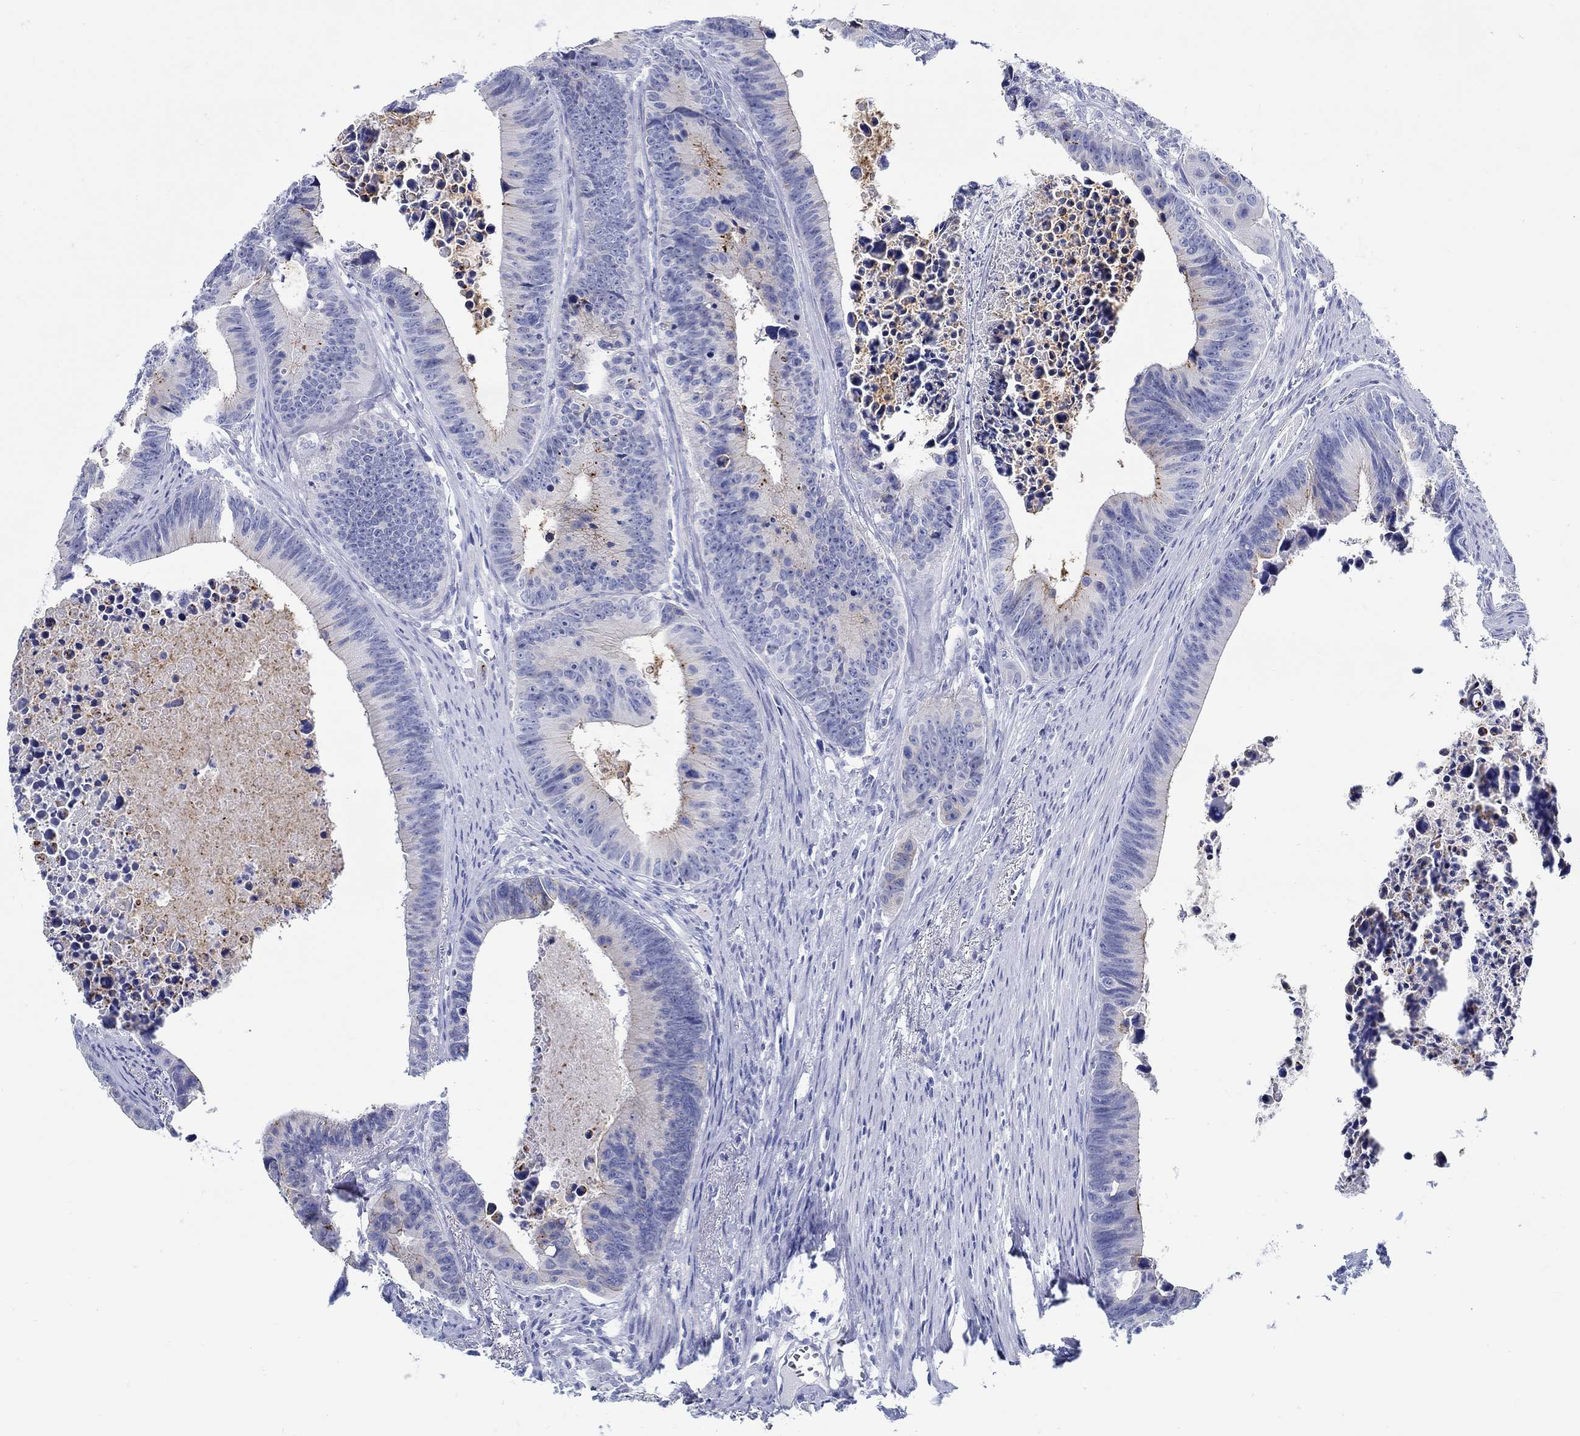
{"staining": {"intensity": "strong", "quantity": "<25%", "location": "cytoplasmic/membranous"}, "tissue": "colorectal cancer", "cell_type": "Tumor cells", "image_type": "cancer", "snomed": [{"axis": "morphology", "description": "Adenocarcinoma, NOS"}, {"axis": "topography", "description": "Colon"}], "caption": "Tumor cells display medium levels of strong cytoplasmic/membranous expression in about <25% of cells in human colorectal cancer (adenocarcinoma).", "gene": "RD3L", "patient": {"sex": "female", "age": 87}}